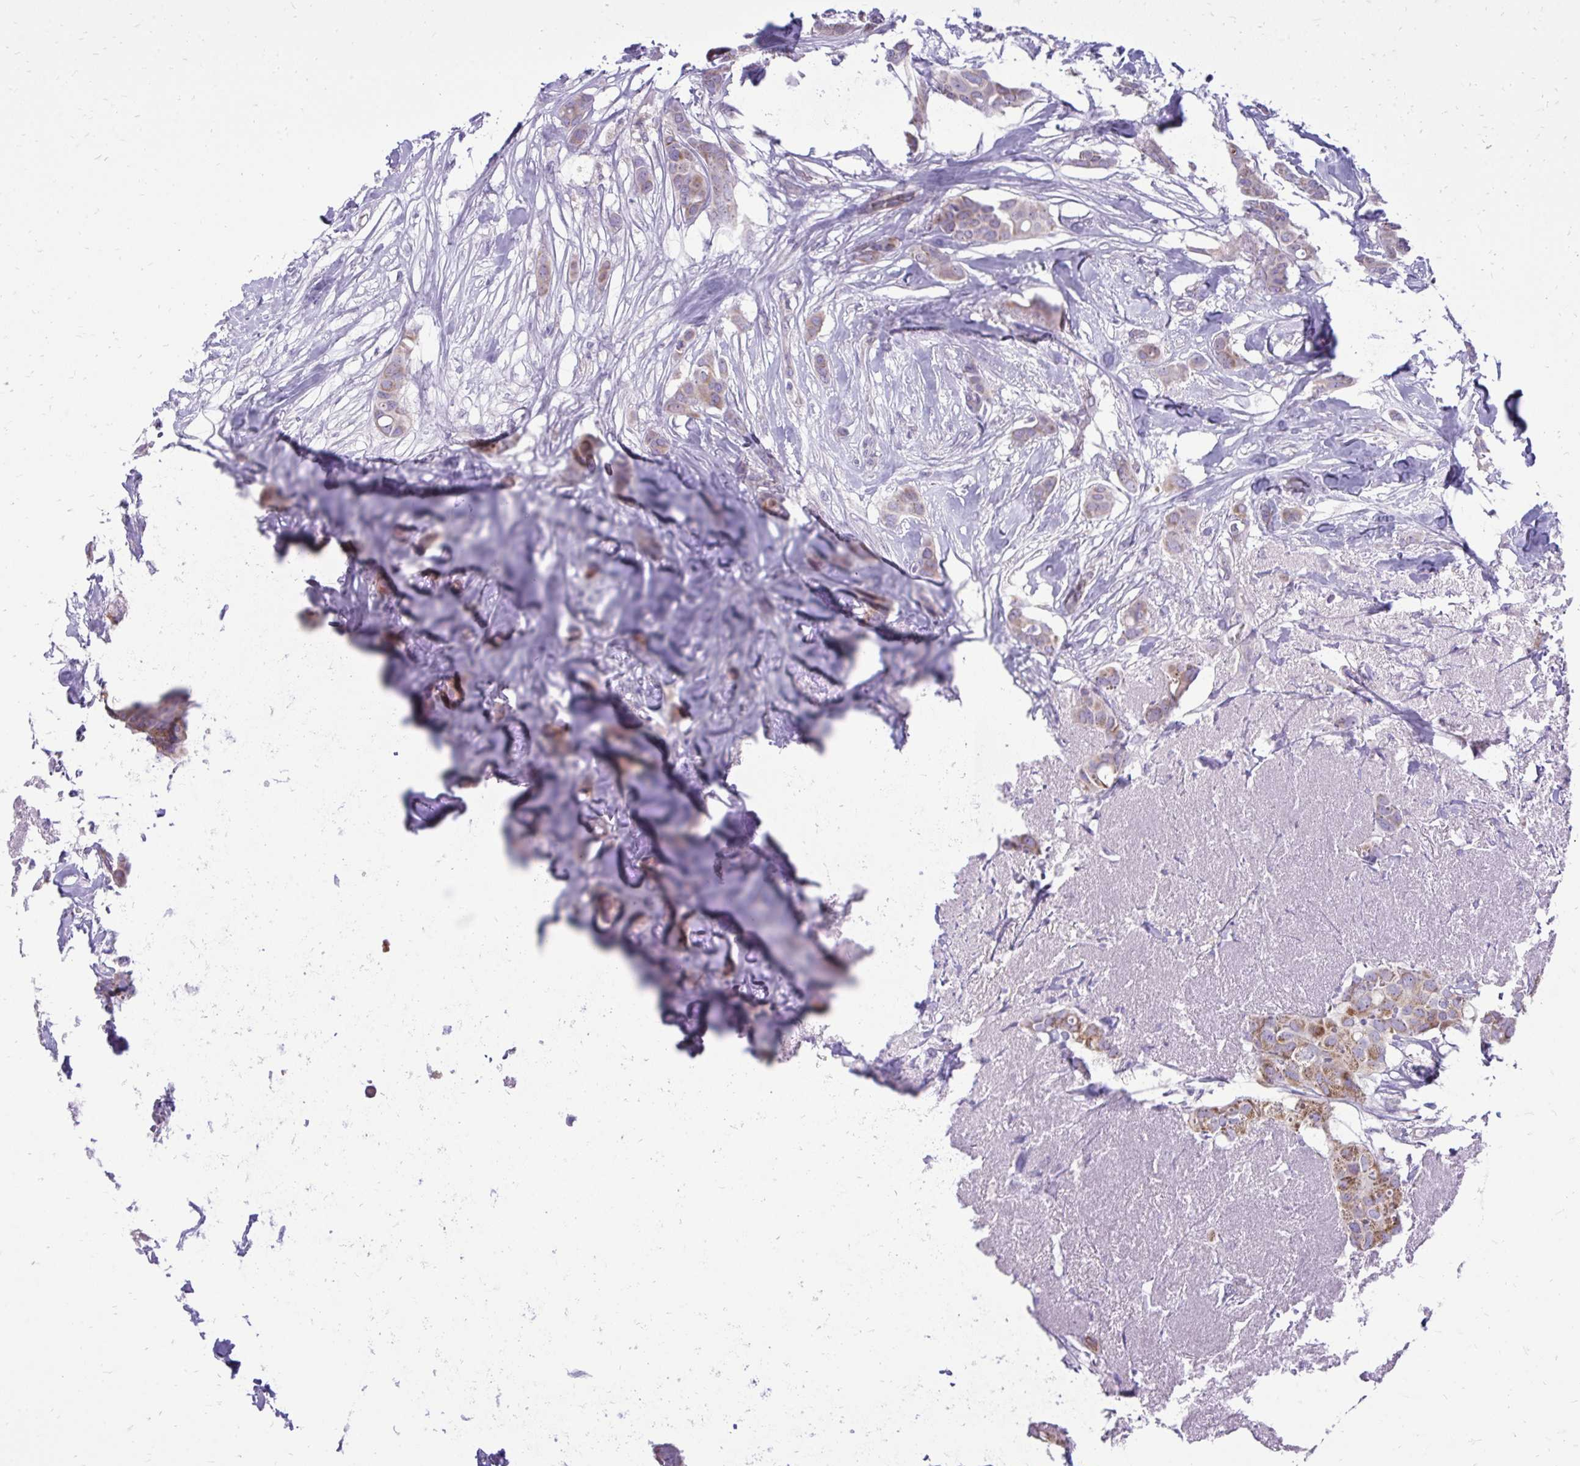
{"staining": {"intensity": "weak", "quantity": ">75%", "location": "cytoplasmic/membranous"}, "tissue": "breast cancer", "cell_type": "Tumor cells", "image_type": "cancer", "snomed": [{"axis": "morphology", "description": "Duct carcinoma"}, {"axis": "topography", "description": "Breast"}], "caption": "Breast cancer (infiltrating ductal carcinoma) was stained to show a protein in brown. There is low levels of weak cytoplasmic/membranous positivity in approximately >75% of tumor cells. The protein is shown in brown color, while the nuclei are stained blue.", "gene": "RPS6KA2", "patient": {"sex": "female", "age": 62}}